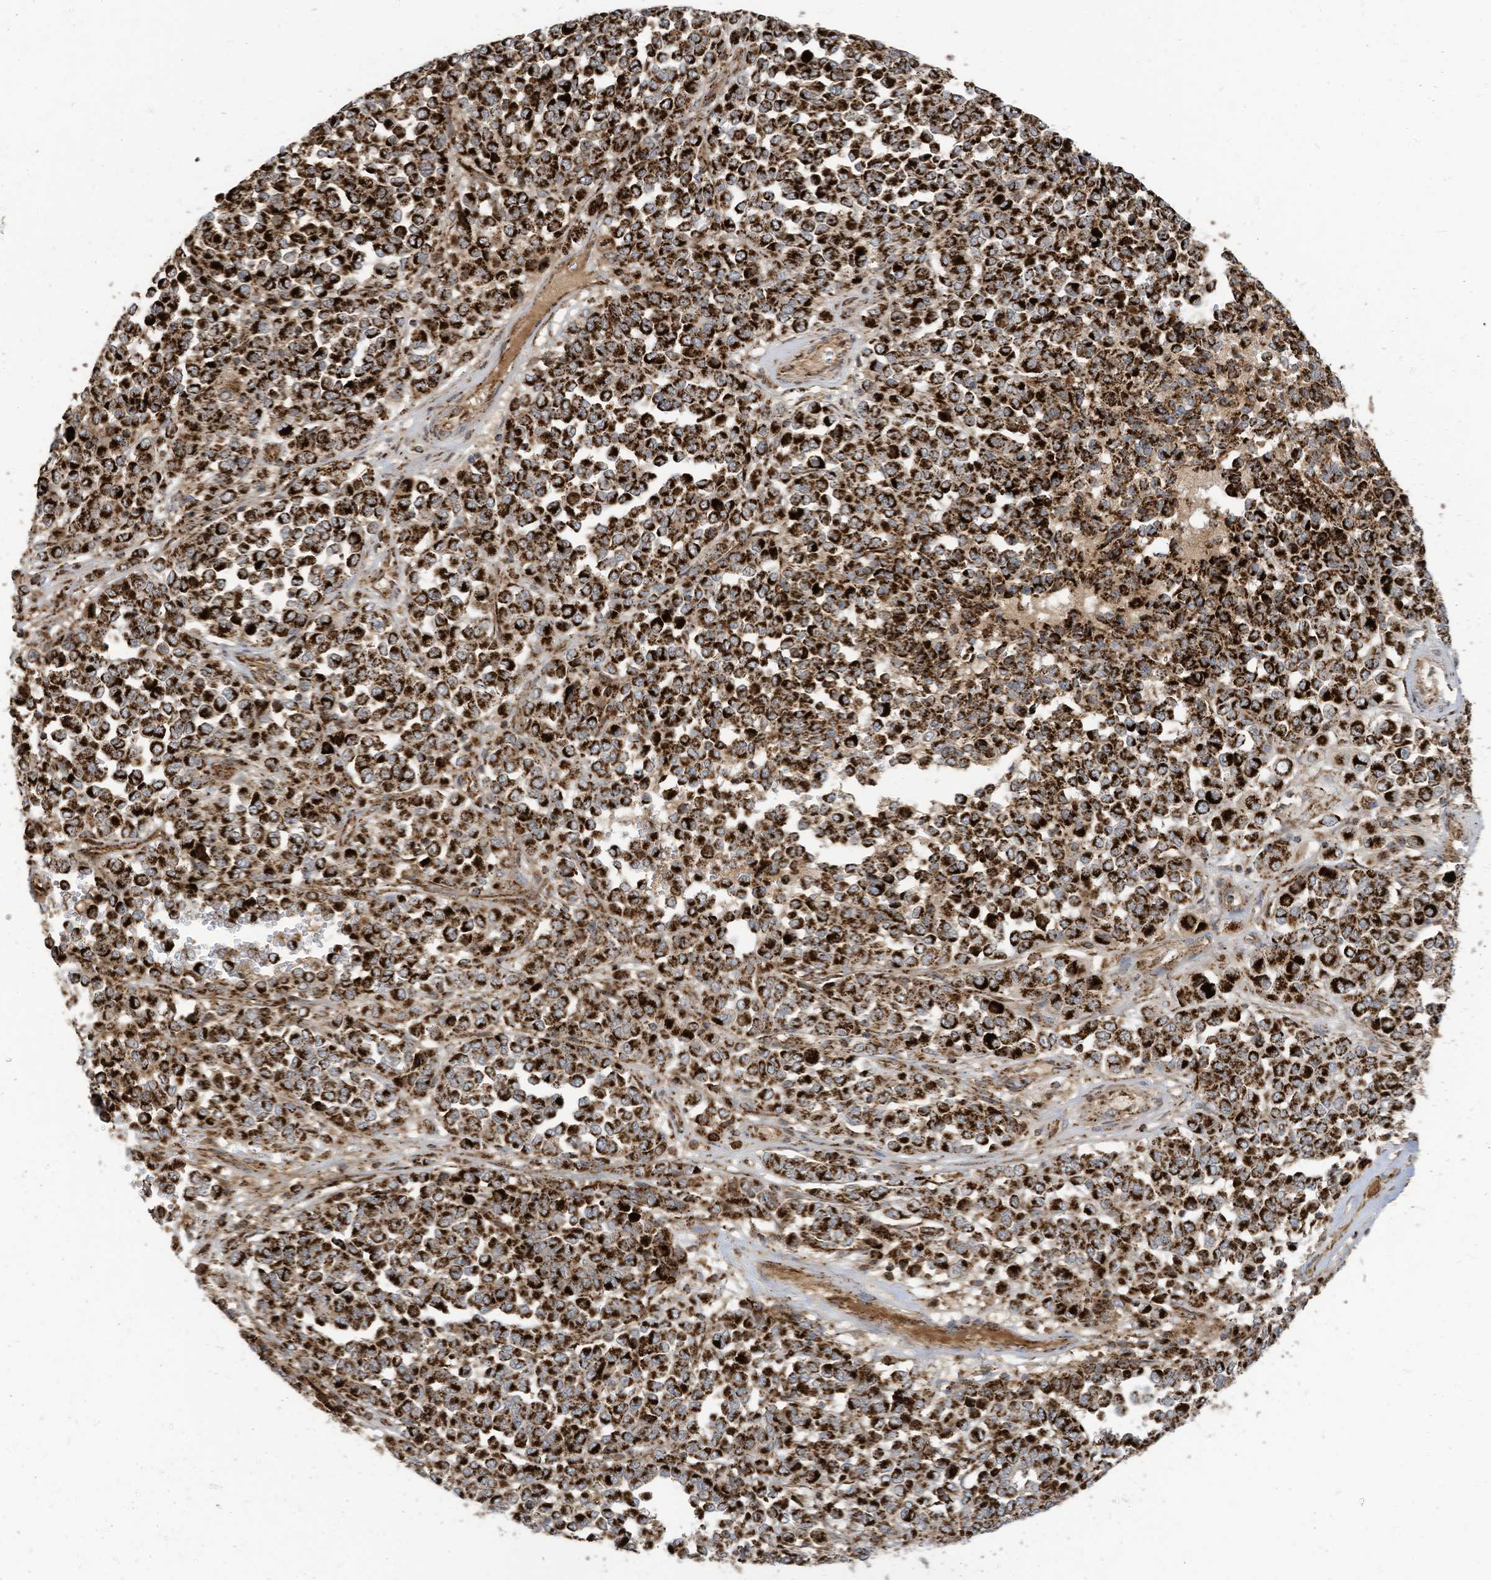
{"staining": {"intensity": "strong", "quantity": ">75%", "location": "cytoplasmic/membranous"}, "tissue": "melanoma", "cell_type": "Tumor cells", "image_type": "cancer", "snomed": [{"axis": "morphology", "description": "Malignant melanoma, Metastatic site"}, {"axis": "topography", "description": "Pancreas"}], "caption": "Protein expression analysis of human malignant melanoma (metastatic site) reveals strong cytoplasmic/membranous staining in about >75% of tumor cells.", "gene": "COX10", "patient": {"sex": "female", "age": 30}}